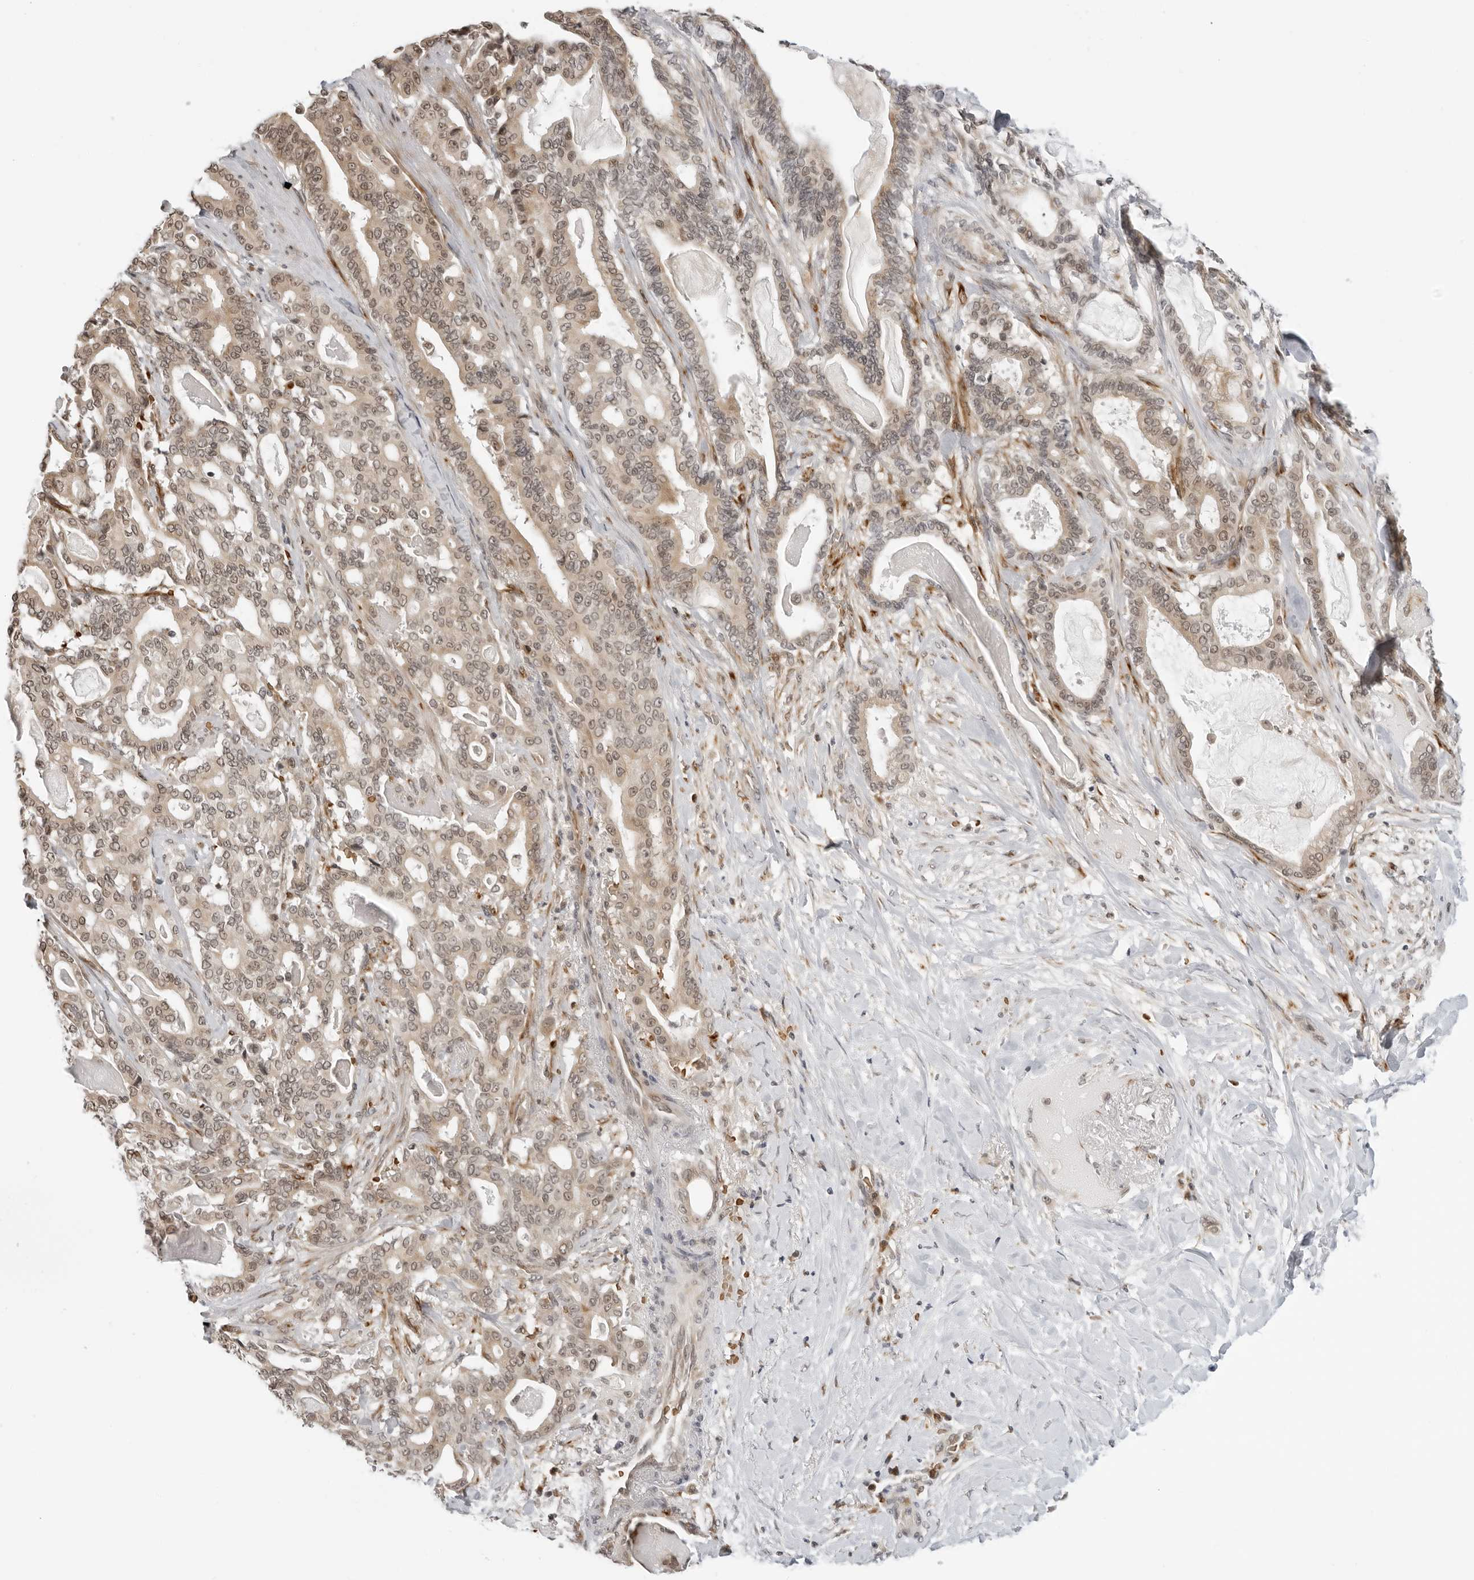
{"staining": {"intensity": "weak", "quantity": ">75%", "location": "cytoplasmic/membranous,nuclear"}, "tissue": "pancreatic cancer", "cell_type": "Tumor cells", "image_type": "cancer", "snomed": [{"axis": "morphology", "description": "Adenocarcinoma, NOS"}, {"axis": "topography", "description": "Pancreas"}], "caption": "This micrograph shows immunohistochemistry staining of human pancreatic cancer, with low weak cytoplasmic/membranous and nuclear positivity in approximately >75% of tumor cells.", "gene": "SUGCT", "patient": {"sex": "male", "age": 63}}